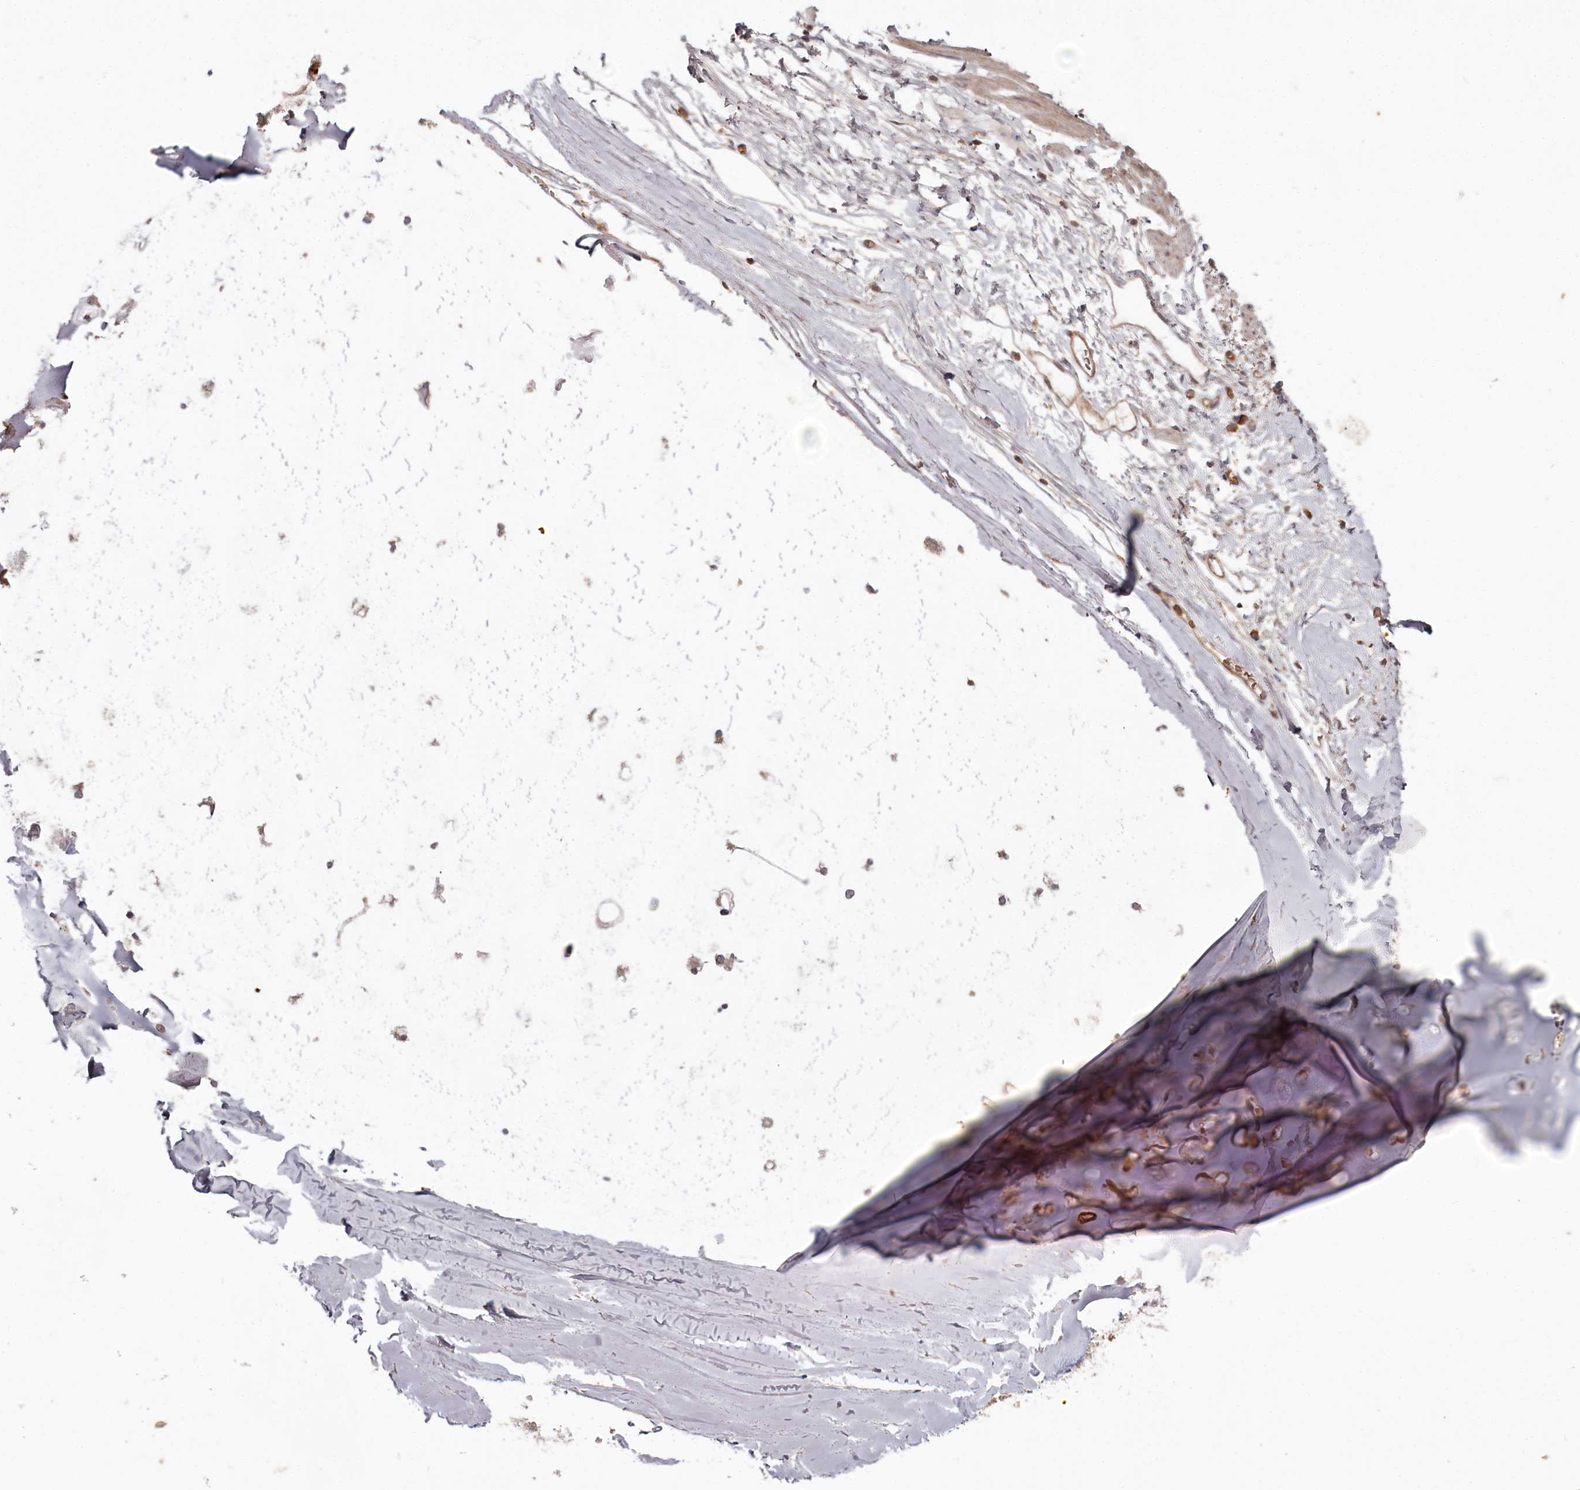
{"staining": {"intensity": "moderate", "quantity": "25%-75%", "location": "cytoplasmic/membranous"}, "tissue": "adipose tissue", "cell_type": "Adipocytes", "image_type": "normal", "snomed": [{"axis": "morphology", "description": "Normal tissue, NOS"}, {"axis": "topography", "description": "Lymph node"}, {"axis": "topography", "description": "Bronchus"}], "caption": "Protein staining of normal adipose tissue displays moderate cytoplasmic/membranous expression in approximately 25%-75% of adipocytes. The staining was performed using DAB, with brown indicating positive protein expression. Nuclei are stained blue with hematoxylin.", "gene": "TMIE", "patient": {"sex": "male", "age": 63}}